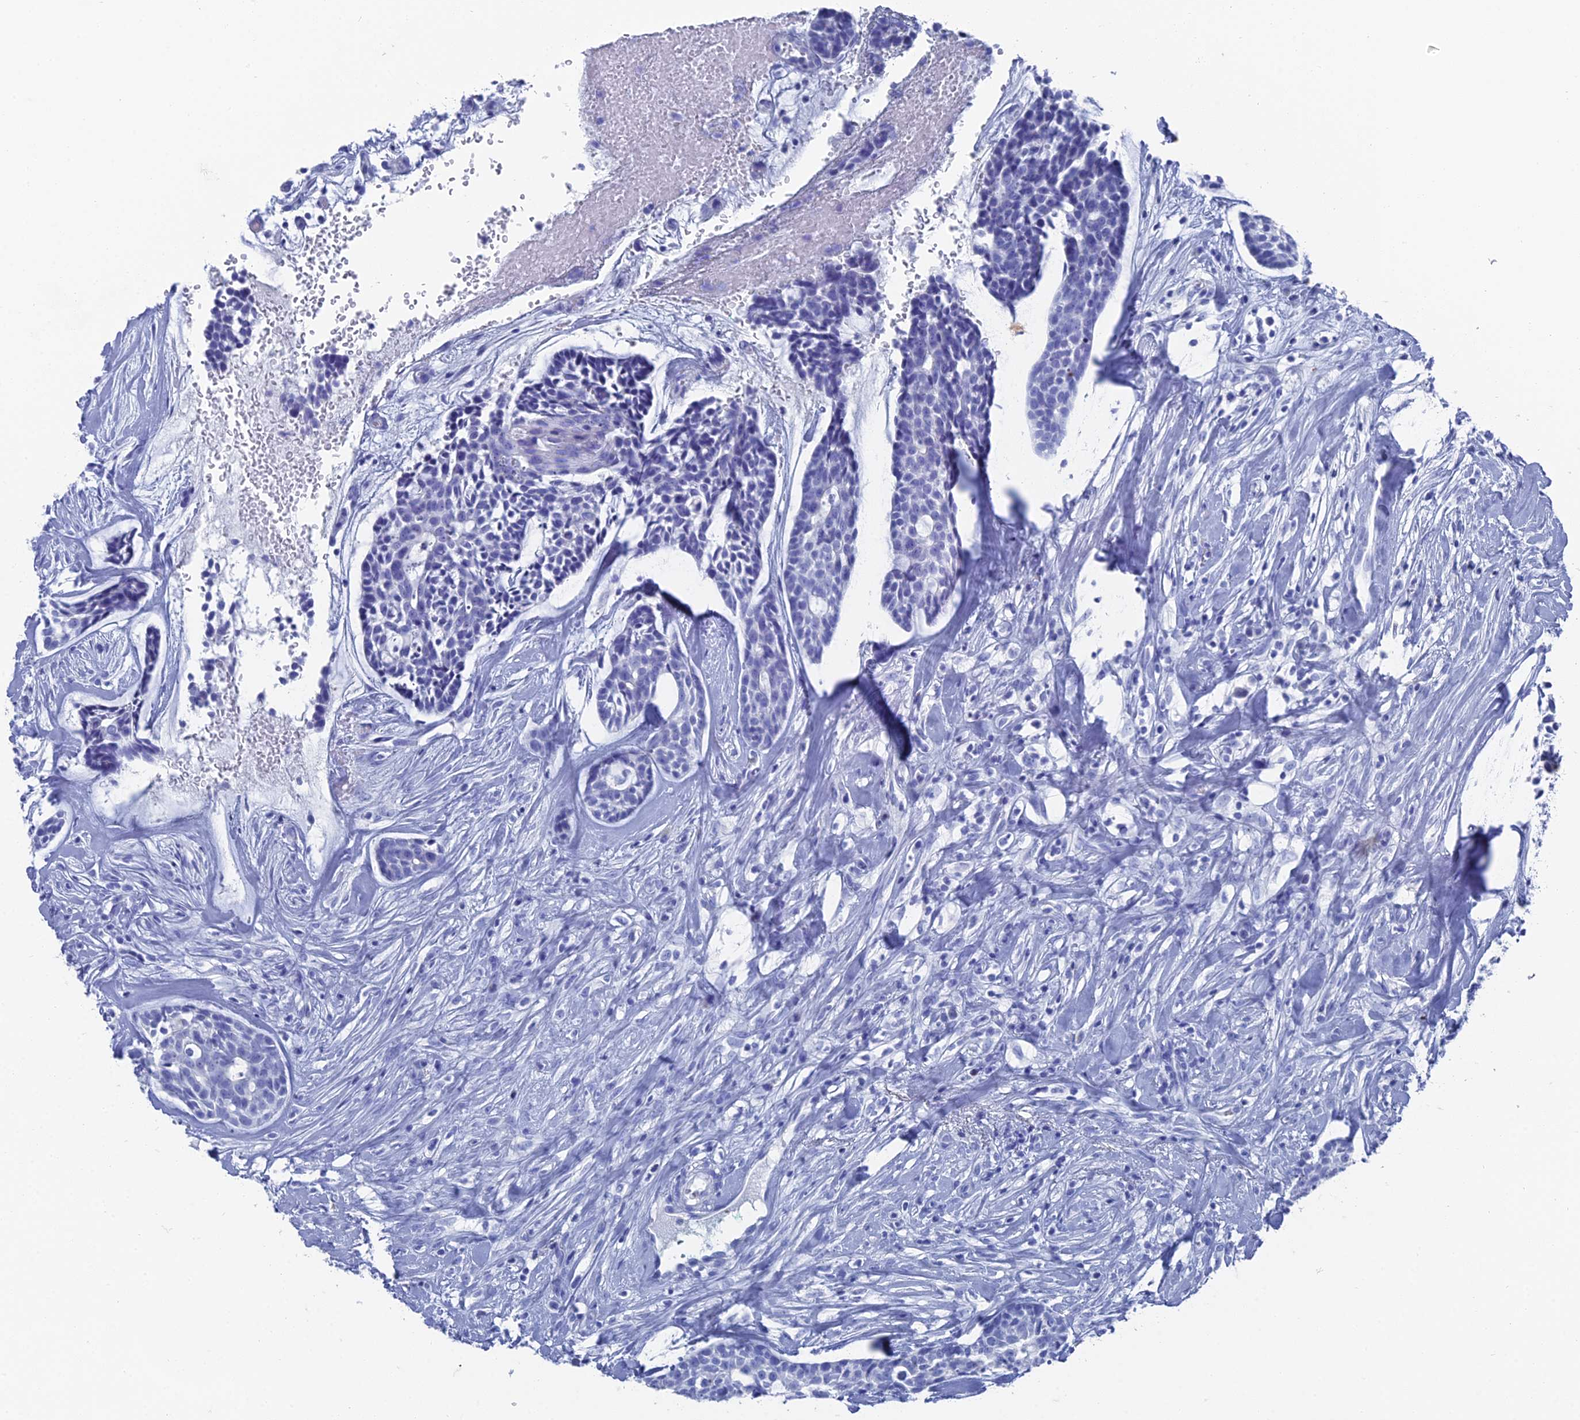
{"staining": {"intensity": "negative", "quantity": "none", "location": "none"}, "tissue": "head and neck cancer", "cell_type": "Tumor cells", "image_type": "cancer", "snomed": [{"axis": "morphology", "description": "Normal tissue, NOS"}, {"axis": "morphology", "description": "Adenocarcinoma, NOS"}, {"axis": "topography", "description": "Subcutis"}, {"axis": "topography", "description": "Nasopharynx"}, {"axis": "topography", "description": "Head-Neck"}], "caption": "Photomicrograph shows no protein expression in tumor cells of head and neck cancer (adenocarcinoma) tissue.", "gene": "ENPP3", "patient": {"sex": "female", "age": 73}}